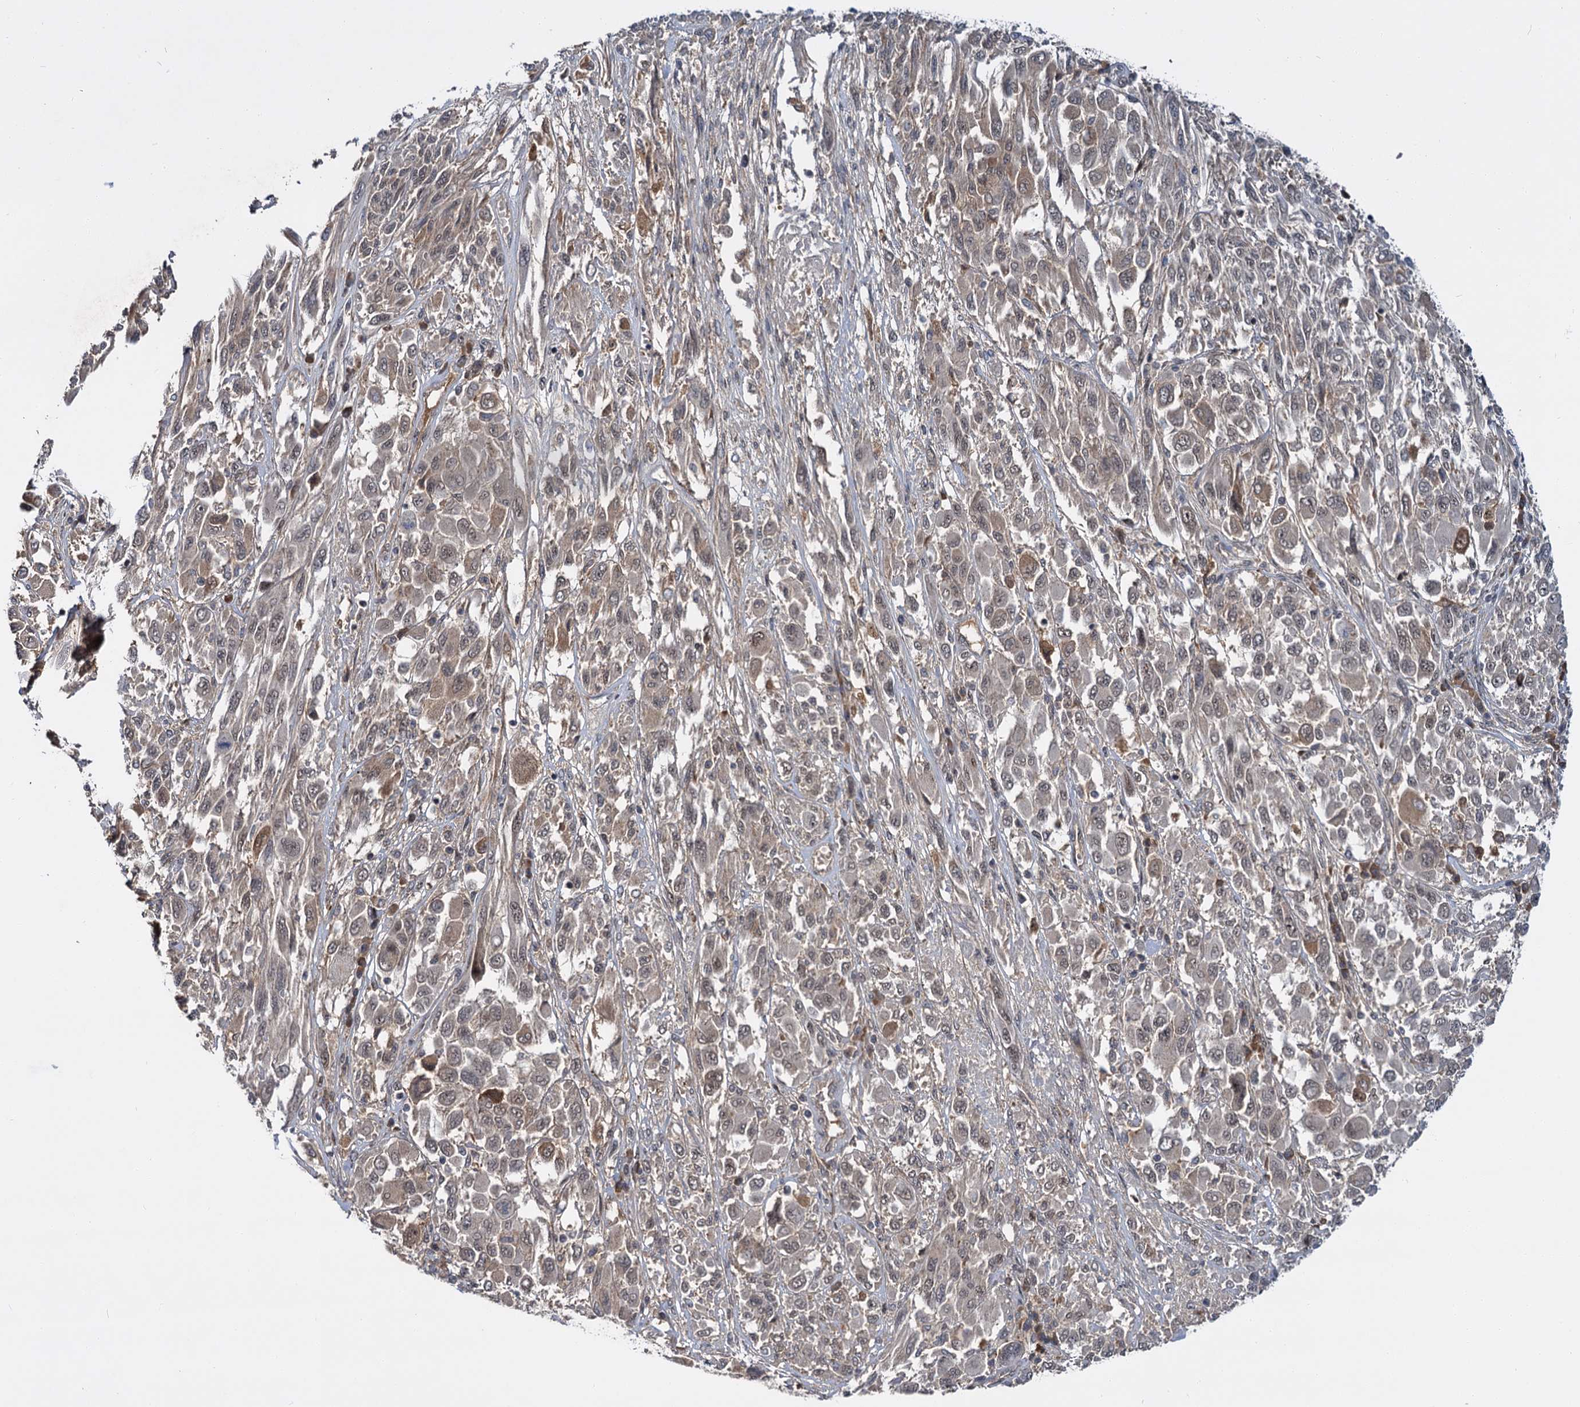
{"staining": {"intensity": "weak", "quantity": ">75%", "location": "cytoplasmic/membranous,nuclear"}, "tissue": "melanoma", "cell_type": "Tumor cells", "image_type": "cancer", "snomed": [{"axis": "morphology", "description": "Malignant melanoma, NOS"}, {"axis": "topography", "description": "Skin"}], "caption": "Immunohistochemical staining of malignant melanoma reveals weak cytoplasmic/membranous and nuclear protein positivity in about >75% of tumor cells. The staining was performed using DAB (3,3'-diaminobenzidine) to visualize the protein expression in brown, while the nuclei were stained in blue with hematoxylin (Magnification: 20x).", "gene": "MBD6", "patient": {"sex": "female", "age": 91}}